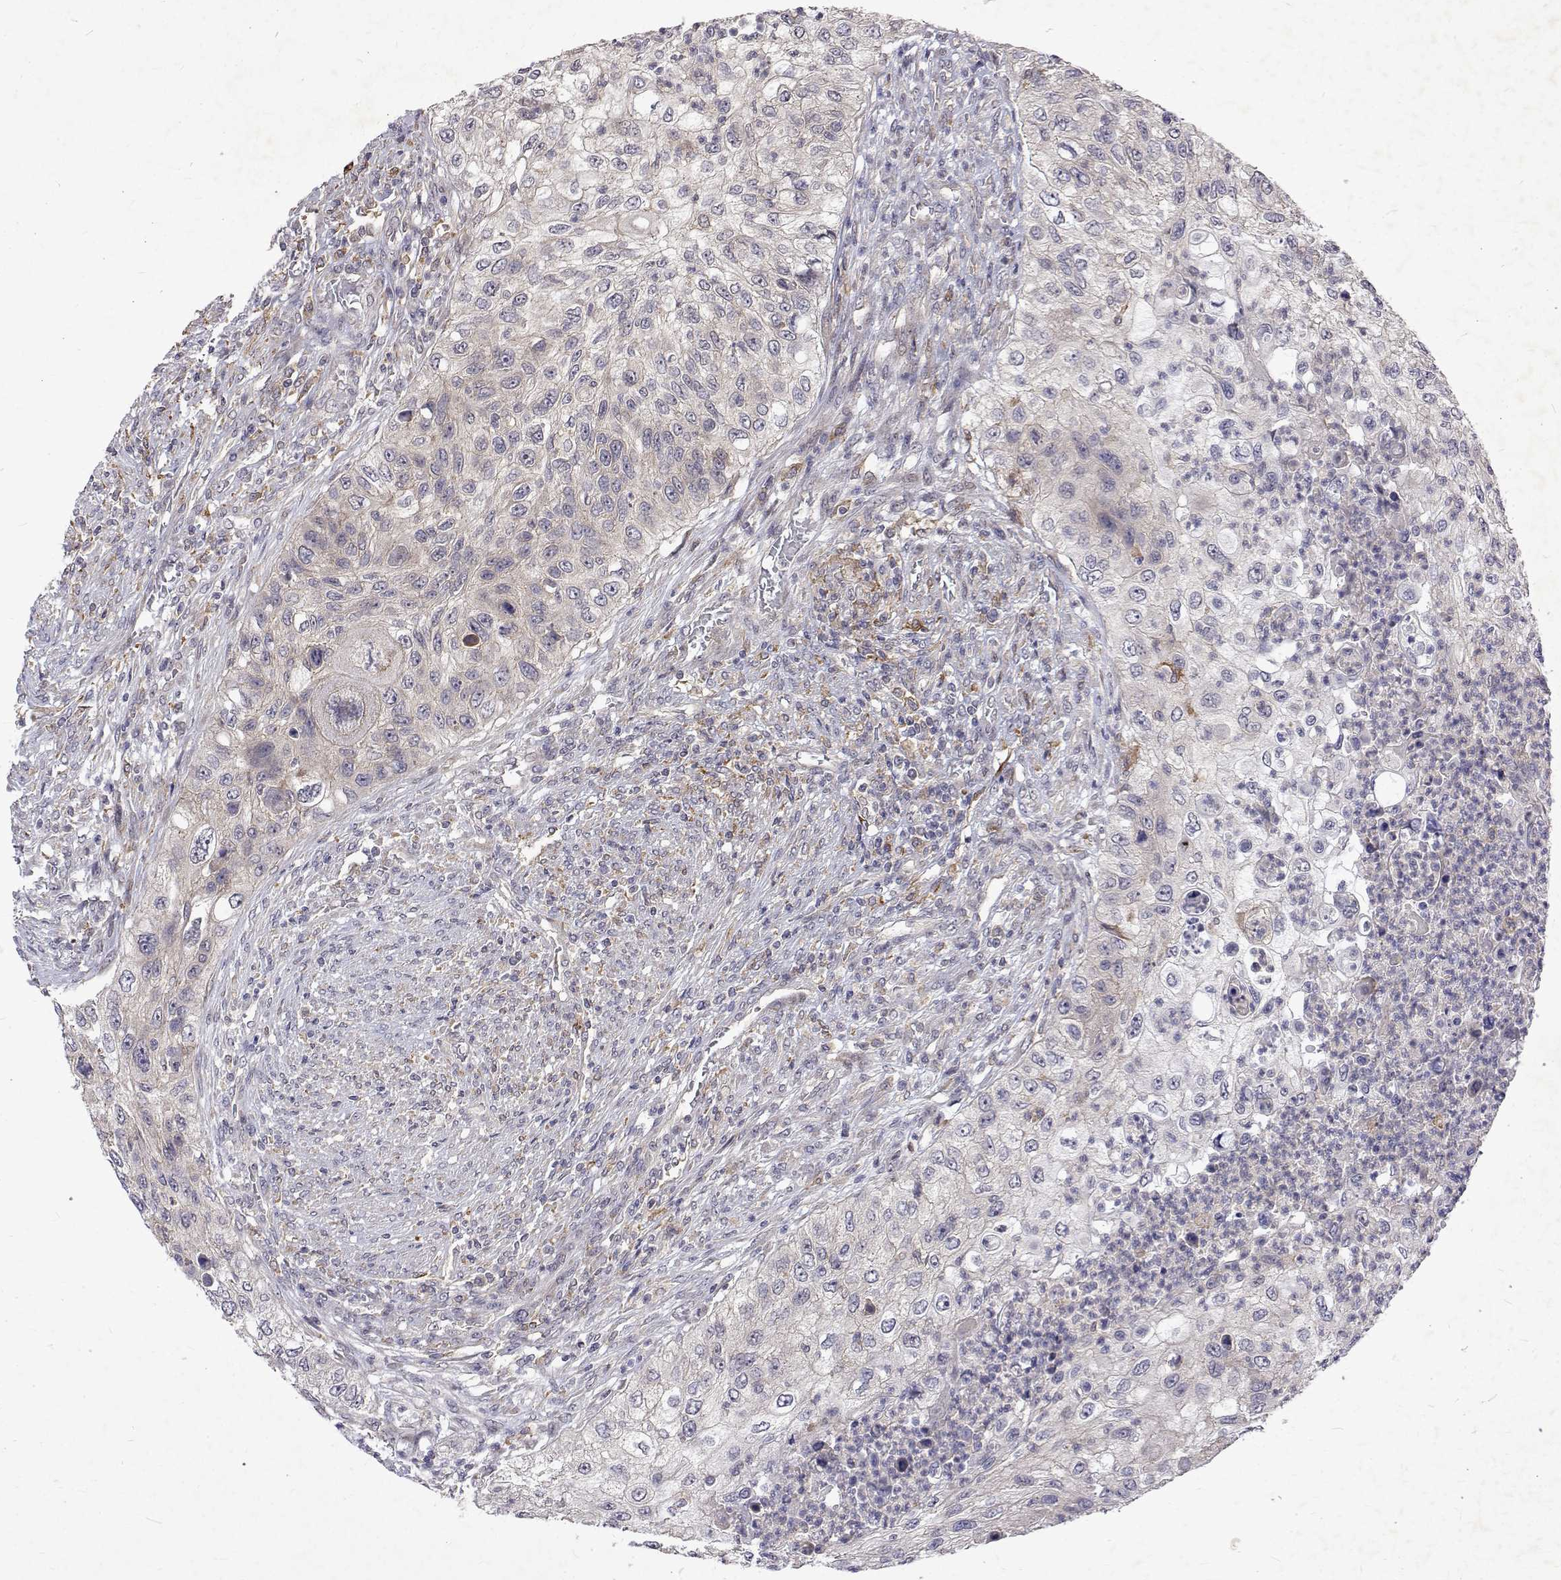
{"staining": {"intensity": "negative", "quantity": "none", "location": "none"}, "tissue": "urothelial cancer", "cell_type": "Tumor cells", "image_type": "cancer", "snomed": [{"axis": "morphology", "description": "Urothelial carcinoma, High grade"}, {"axis": "topography", "description": "Urinary bladder"}], "caption": "Photomicrograph shows no significant protein expression in tumor cells of high-grade urothelial carcinoma.", "gene": "ALKBH8", "patient": {"sex": "female", "age": 60}}